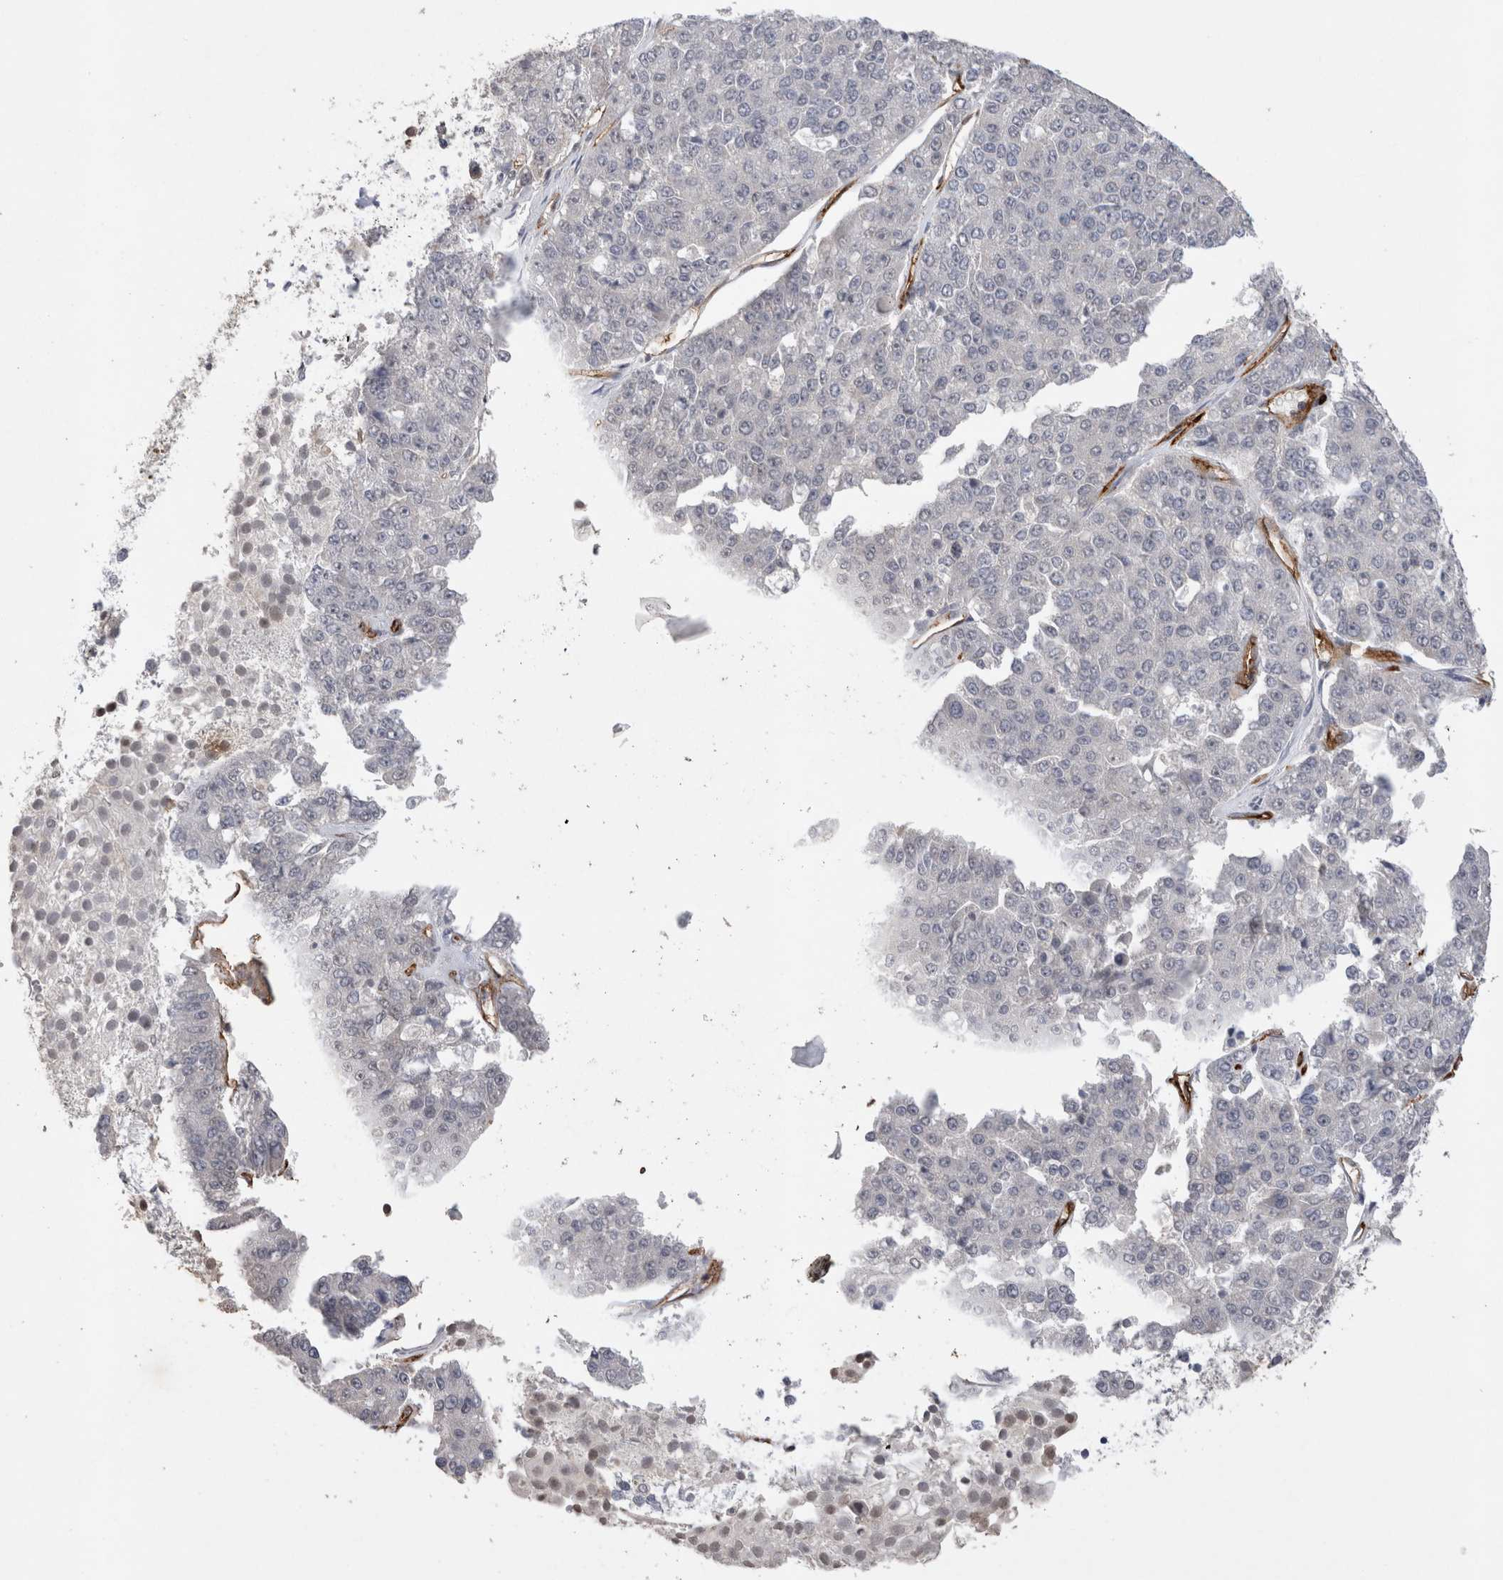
{"staining": {"intensity": "negative", "quantity": "none", "location": "none"}, "tissue": "pancreatic cancer", "cell_type": "Tumor cells", "image_type": "cancer", "snomed": [{"axis": "morphology", "description": "Adenocarcinoma, NOS"}, {"axis": "topography", "description": "Pancreas"}], "caption": "Immunohistochemical staining of pancreatic adenocarcinoma exhibits no significant expression in tumor cells.", "gene": "CDH13", "patient": {"sex": "male", "age": 50}}